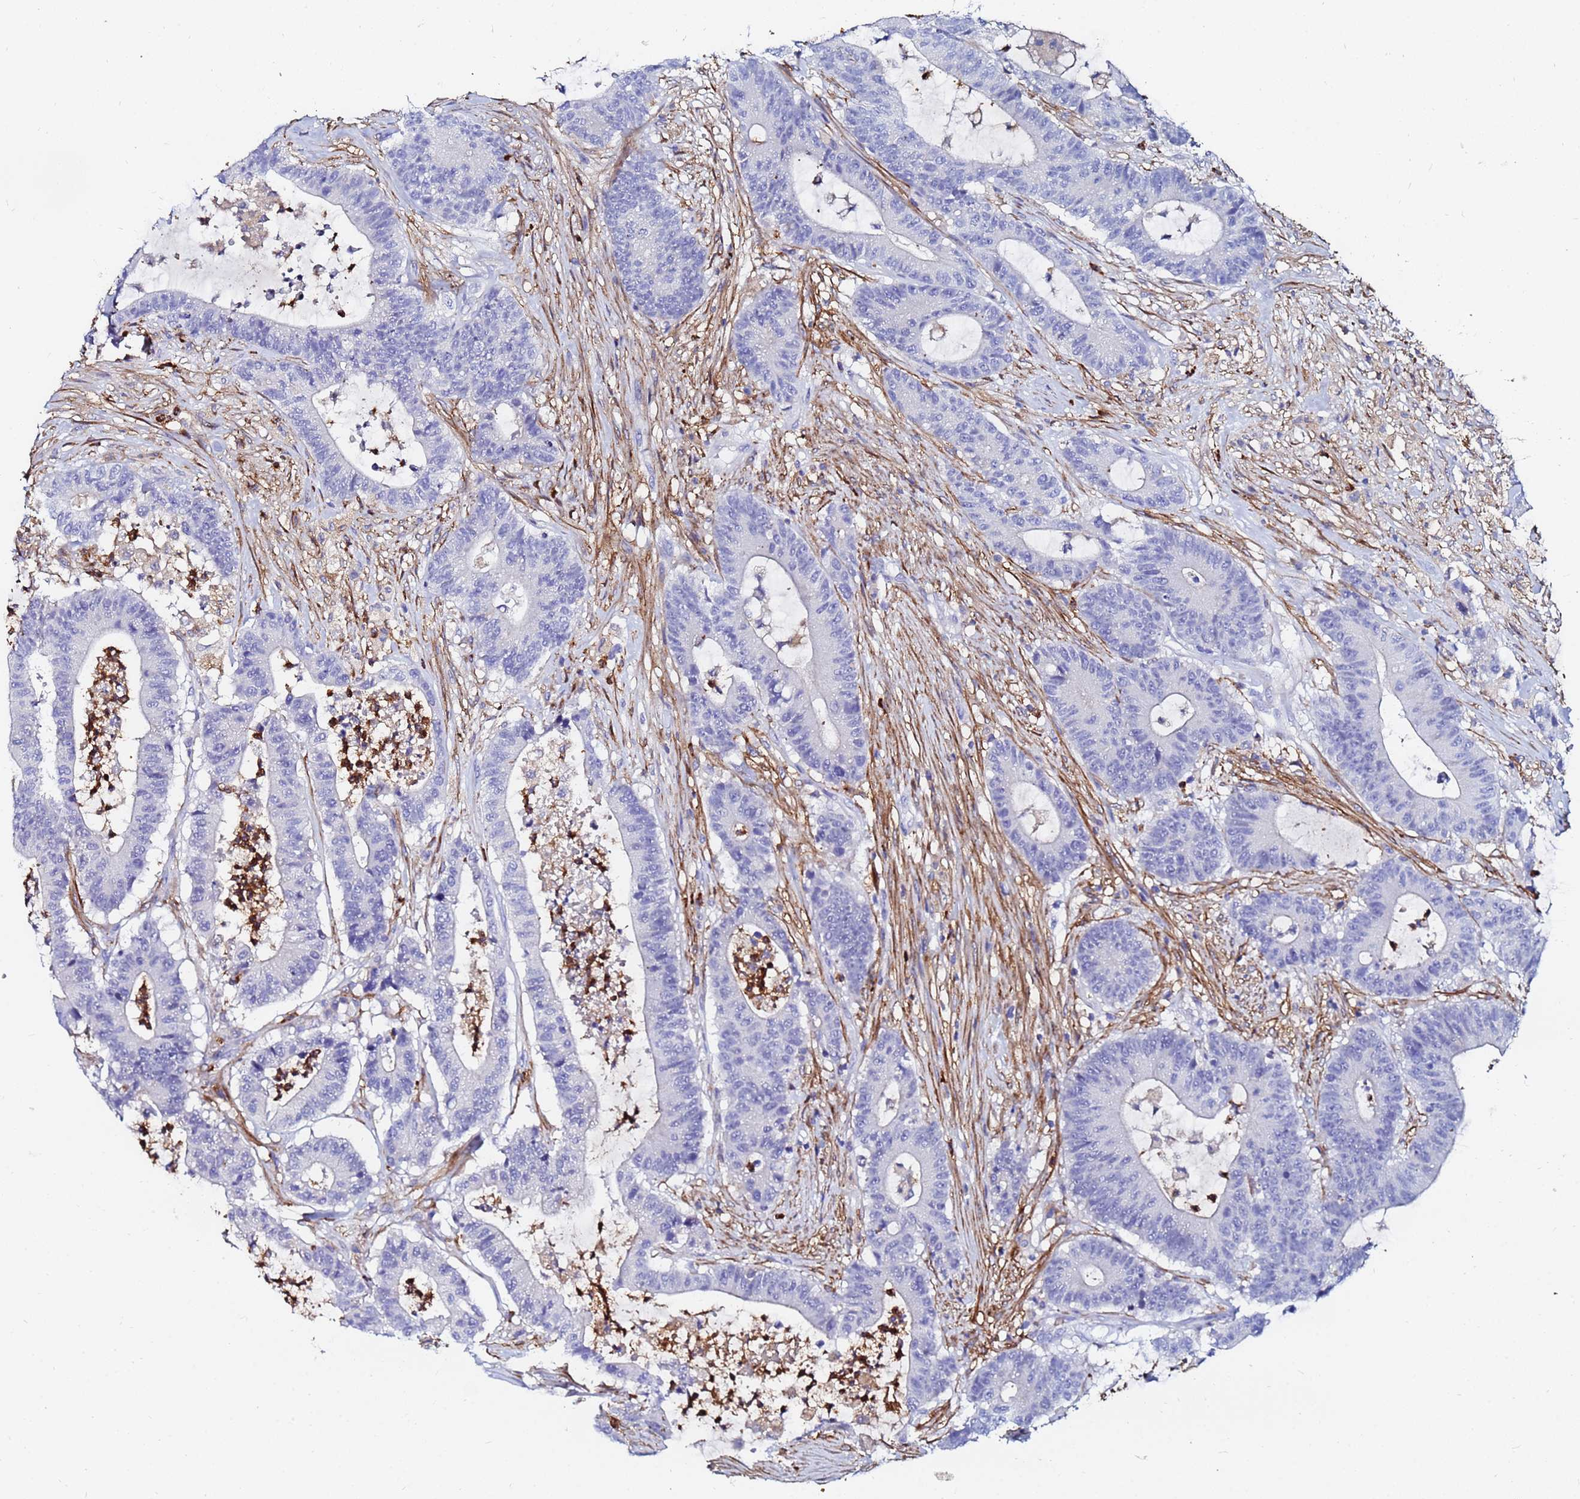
{"staining": {"intensity": "negative", "quantity": "none", "location": "none"}, "tissue": "colorectal cancer", "cell_type": "Tumor cells", "image_type": "cancer", "snomed": [{"axis": "morphology", "description": "Adenocarcinoma, NOS"}, {"axis": "topography", "description": "Colon"}], "caption": "A high-resolution image shows immunohistochemistry staining of colorectal adenocarcinoma, which reveals no significant positivity in tumor cells.", "gene": "BASP1", "patient": {"sex": "female", "age": 84}}